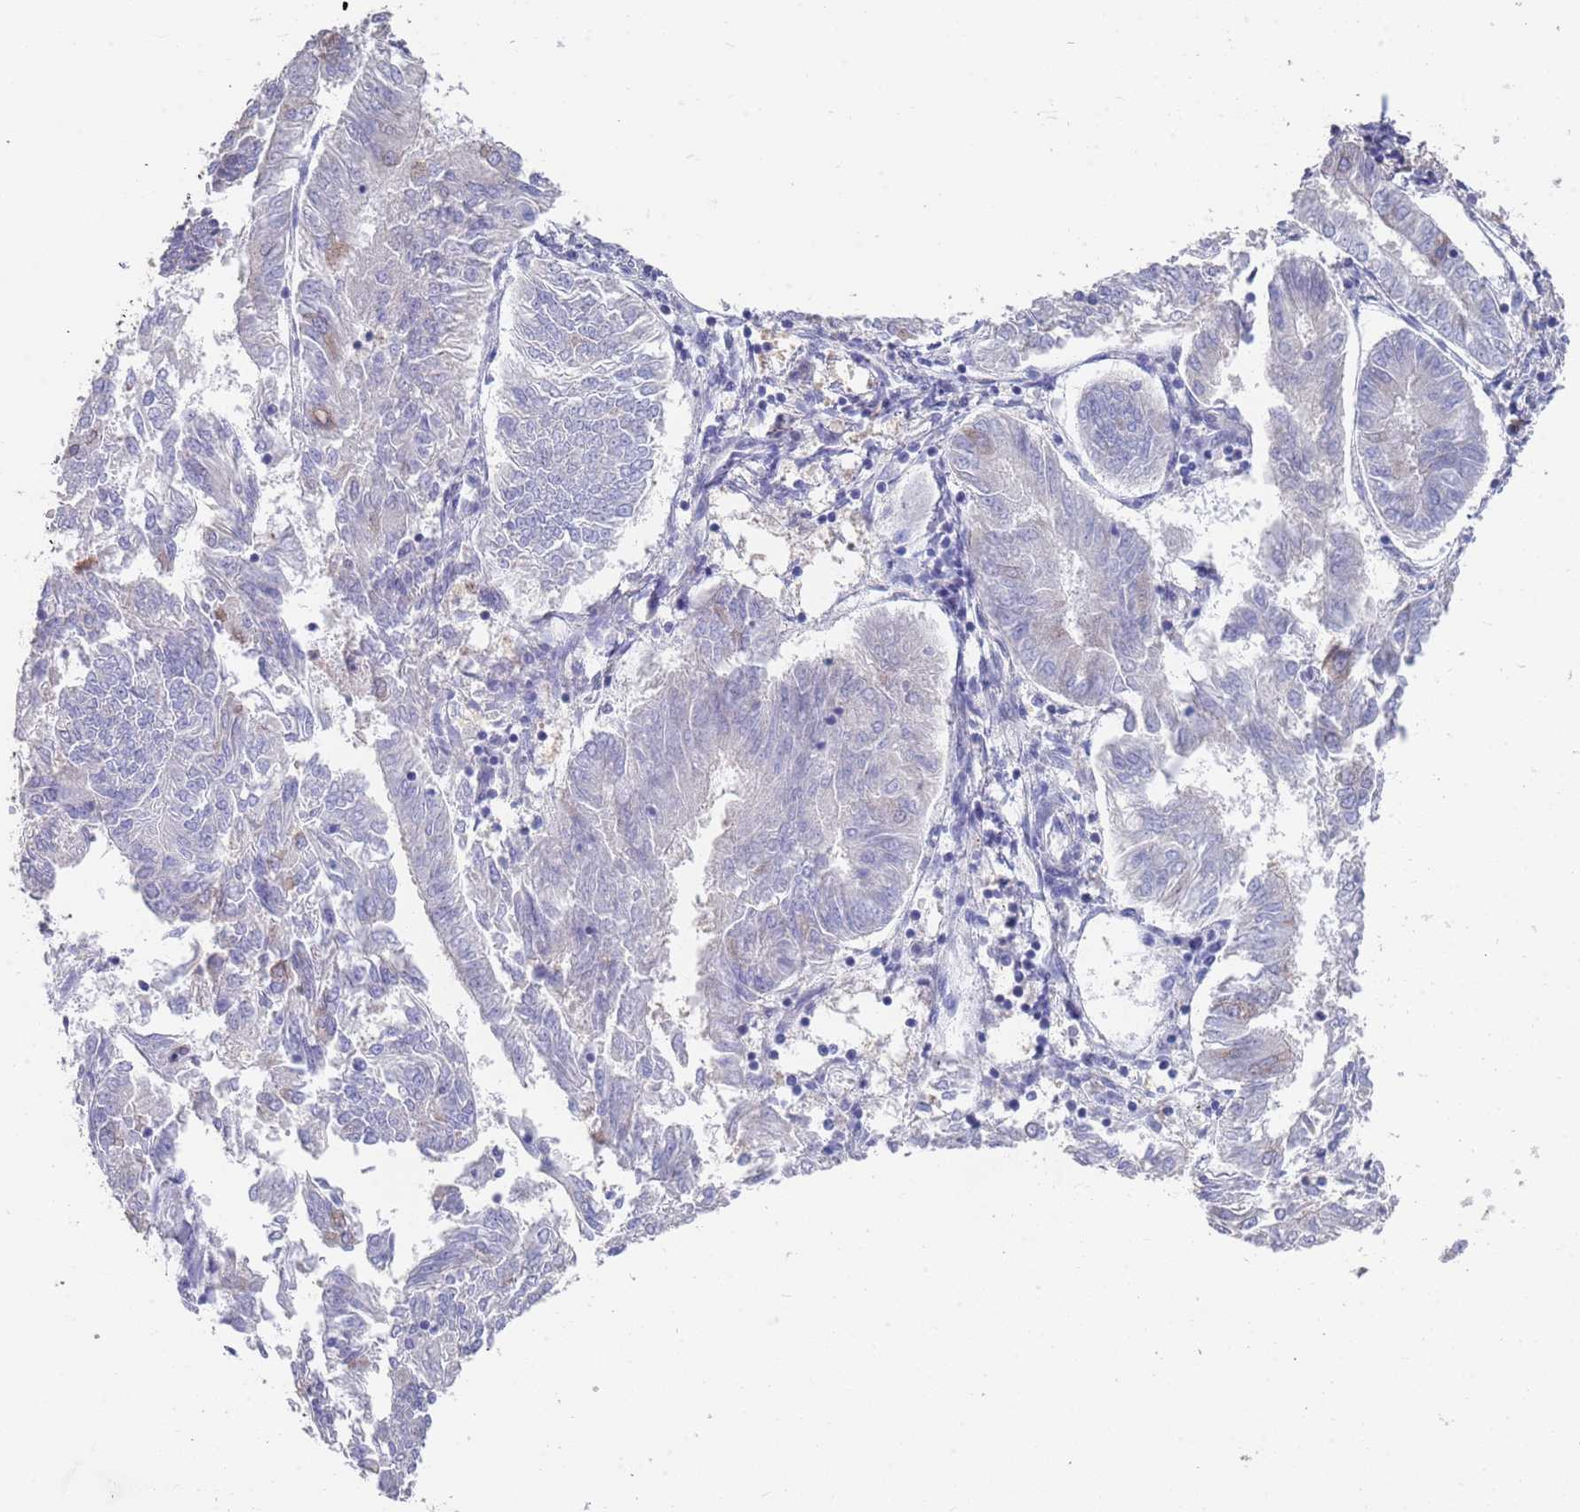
{"staining": {"intensity": "negative", "quantity": "none", "location": "none"}, "tissue": "endometrial cancer", "cell_type": "Tumor cells", "image_type": "cancer", "snomed": [{"axis": "morphology", "description": "Adenocarcinoma, NOS"}, {"axis": "topography", "description": "Endometrium"}], "caption": "The micrograph displays no staining of tumor cells in adenocarcinoma (endometrial).", "gene": "ANK2", "patient": {"sex": "female", "age": 58}}